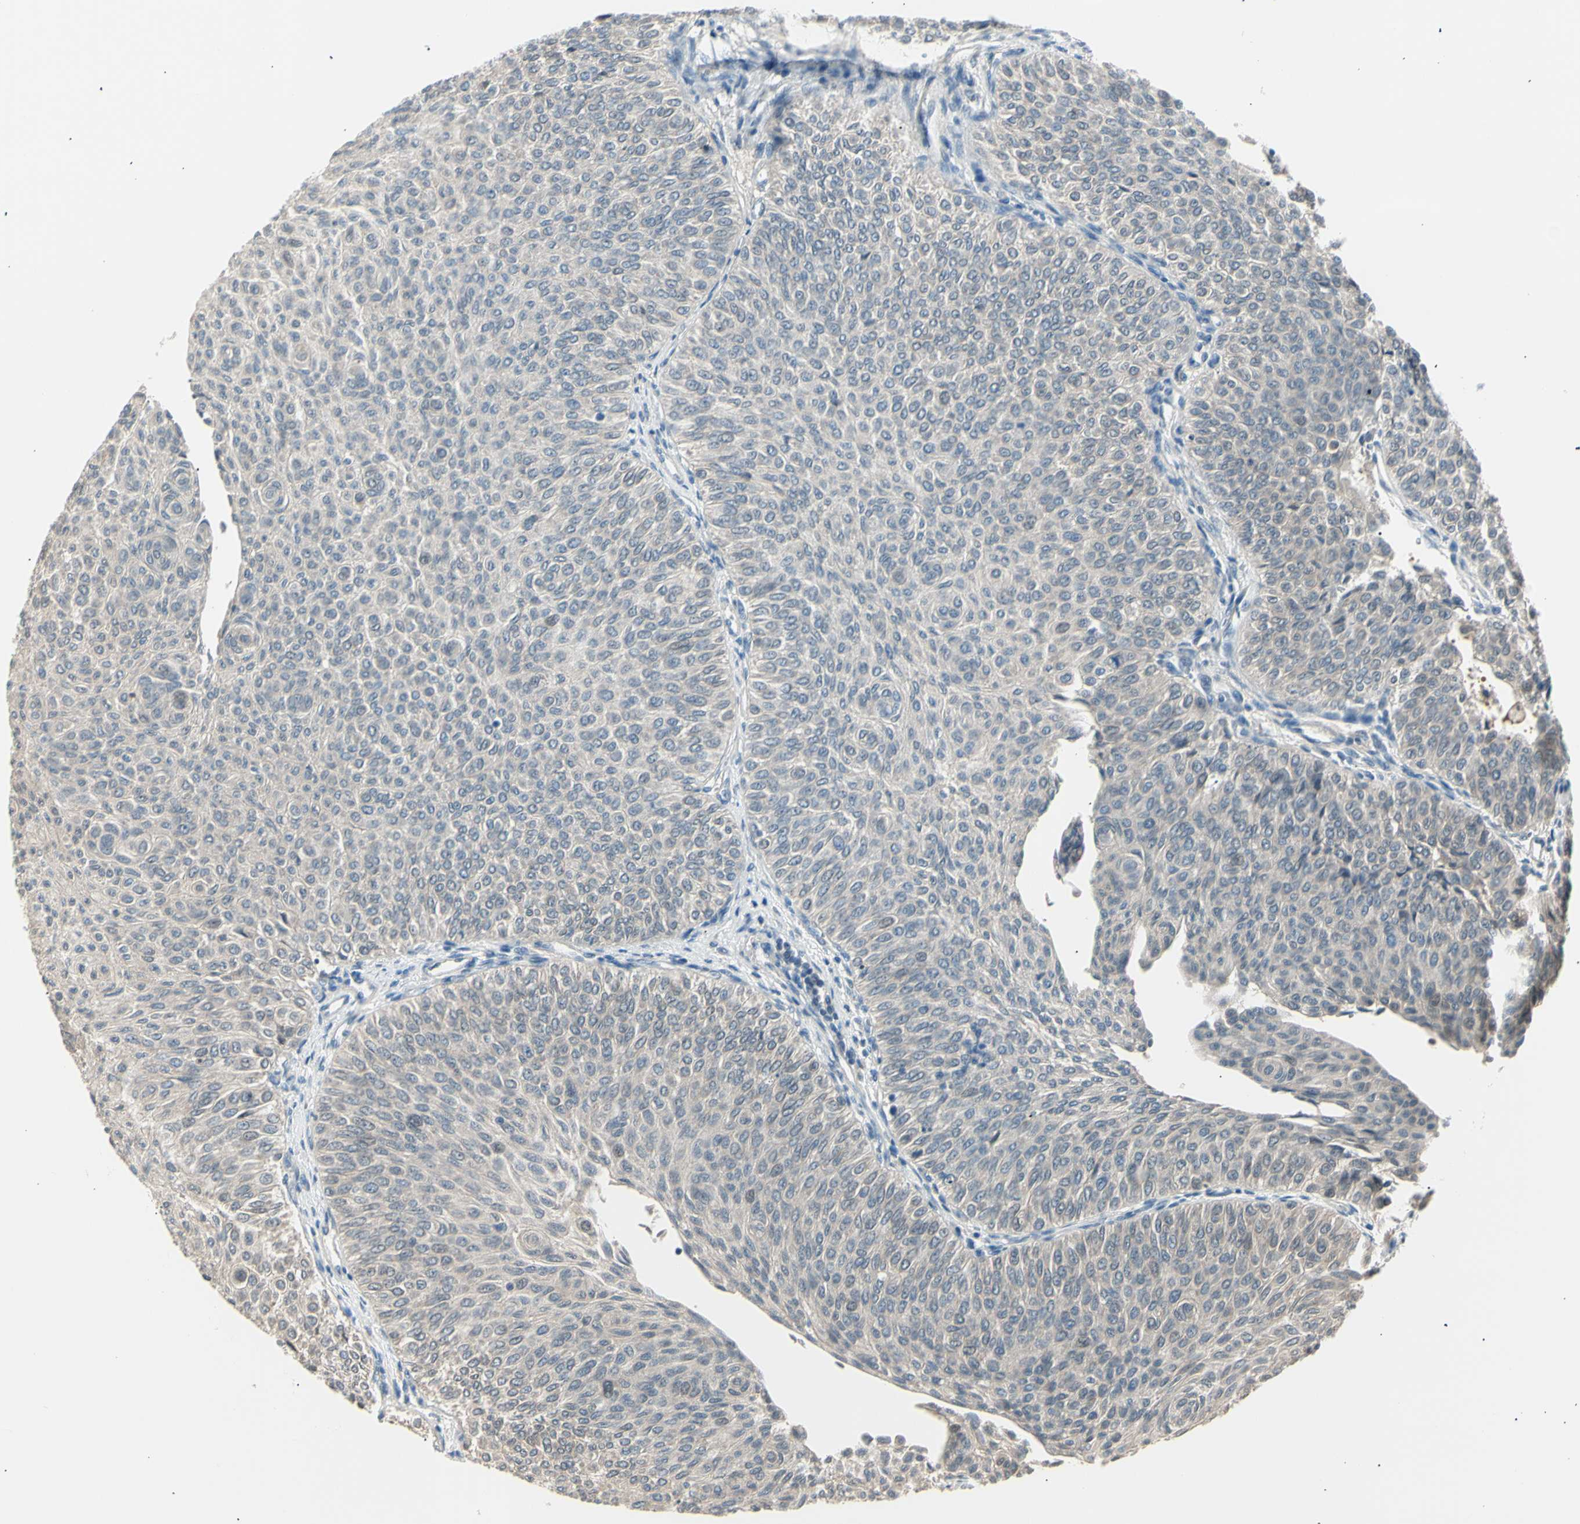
{"staining": {"intensity": "negative", "quantity": "none", "location": "none"}, "tissue": "urothelial cancer", "cell_type": "Tumor cells", "image_type": "cancer", "snomed": [{"axis": "morphology", "description": "Urothelial carcinoma, Low grade"}, {"axis": "topography", "description": "Urinary bladder"}], "caption": "A high-resolution image shows immunohistochemistry (IHC) staining of urothelial carcinoma (low-grade), which demonstrates no significant staining in tumor cells.", "gene": "LHPP", "patient": {"sex": "male", "age": 78}}